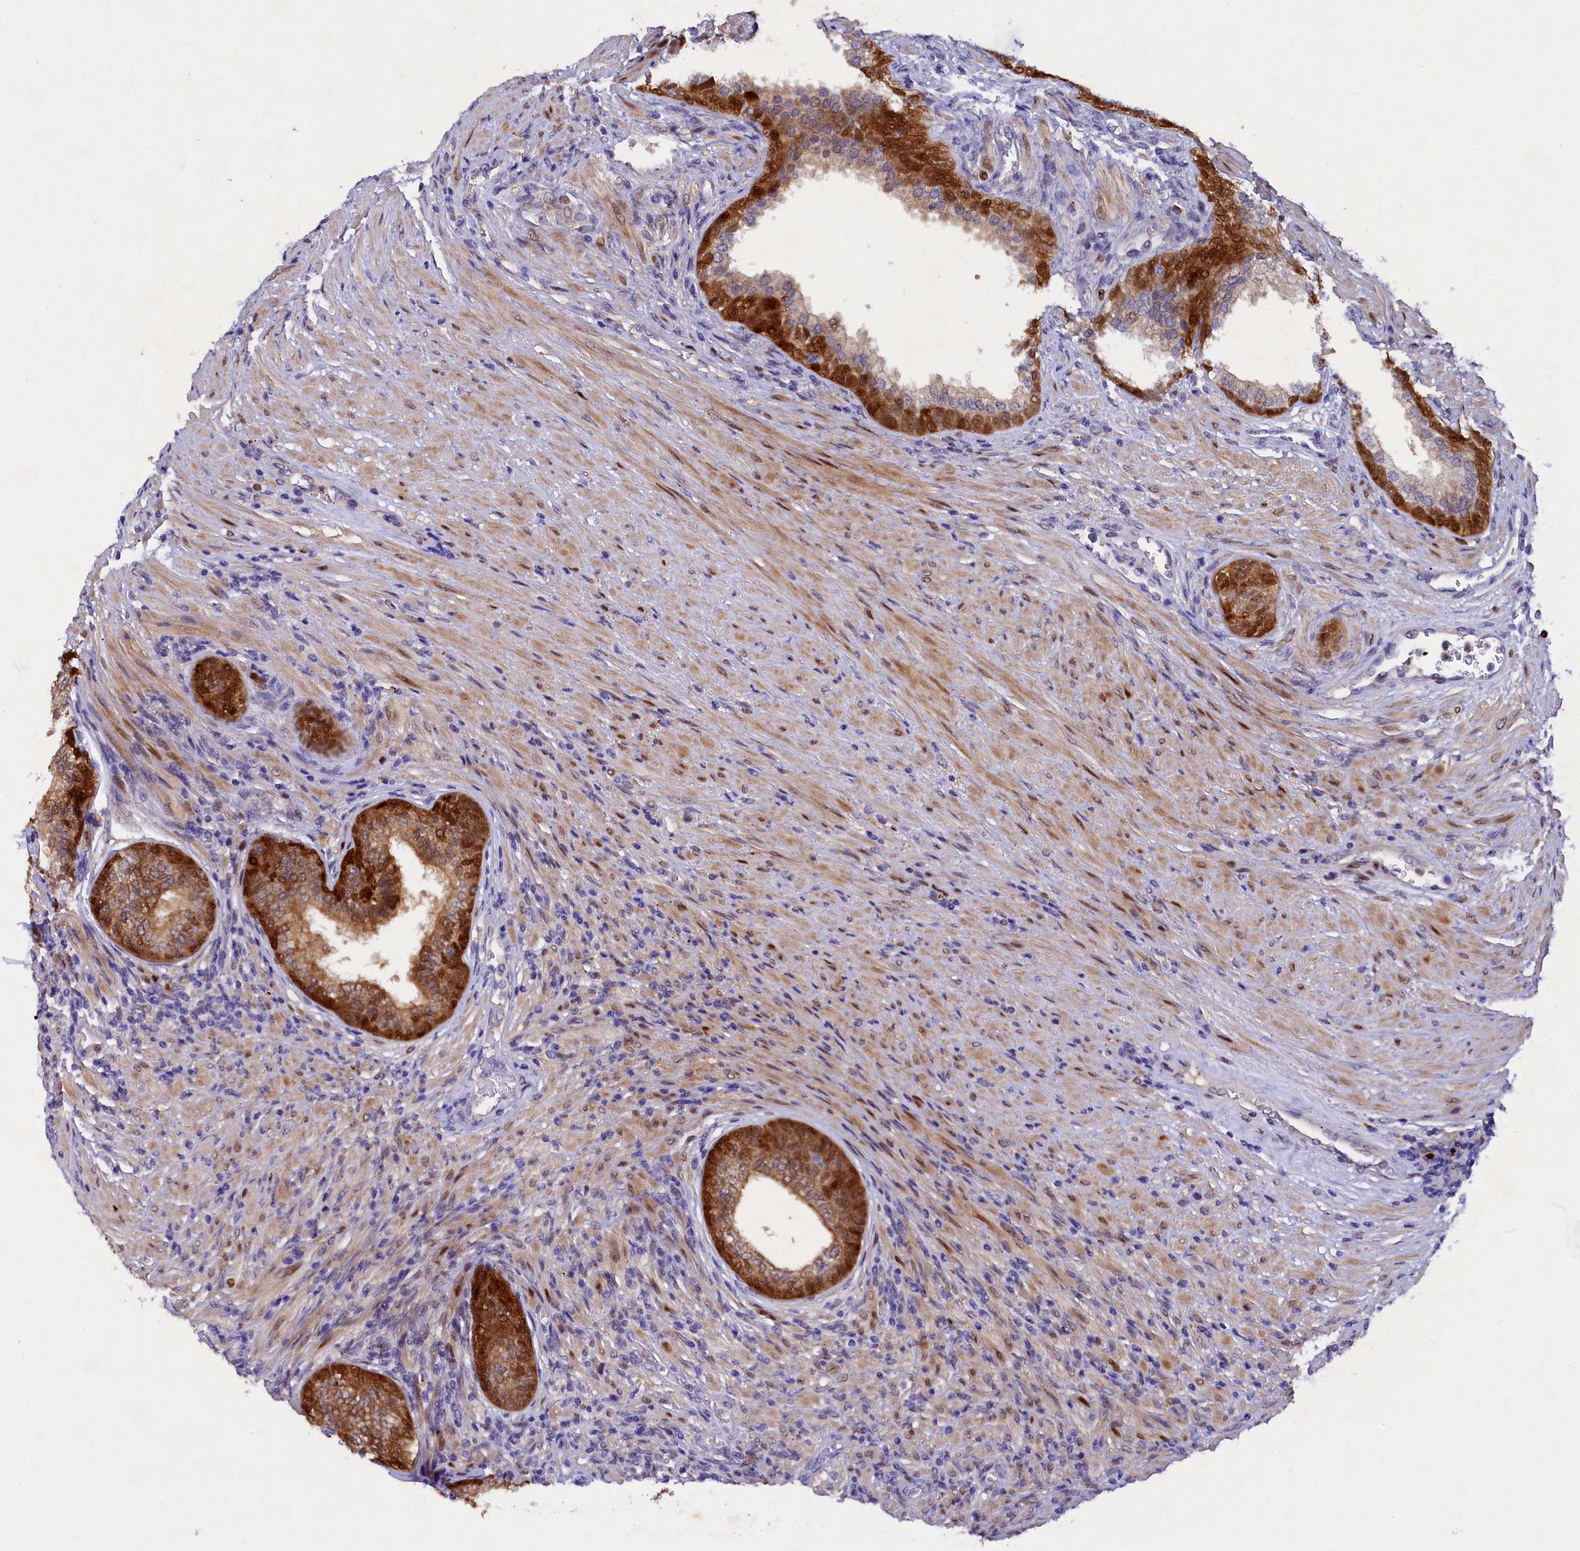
{"staining": {"intensity": "strong", "quantity": "25%-75%", "location": "cytoplasmic/membranous,nuclear"}, "tissue": "prostate", "cell_type": "Glandular cells", "image_type": "normal", "snomed": [{"axis": "morphology", "description": "Normal tissue, NOS"}, {"axis": "topography", "description": "Prostate"}], "caption": "A high-resolution micrograph shows IHC staining of benign prostate, which demonstrates strong cytoplasmic/membranous,nuclear positivity in about 25%-75% of glandular cells. (DAB IHC, brown staining for protein, blue staining for nuclei).", "gene": "TGDS", "patient": {"sex": "male", "age": 76}}